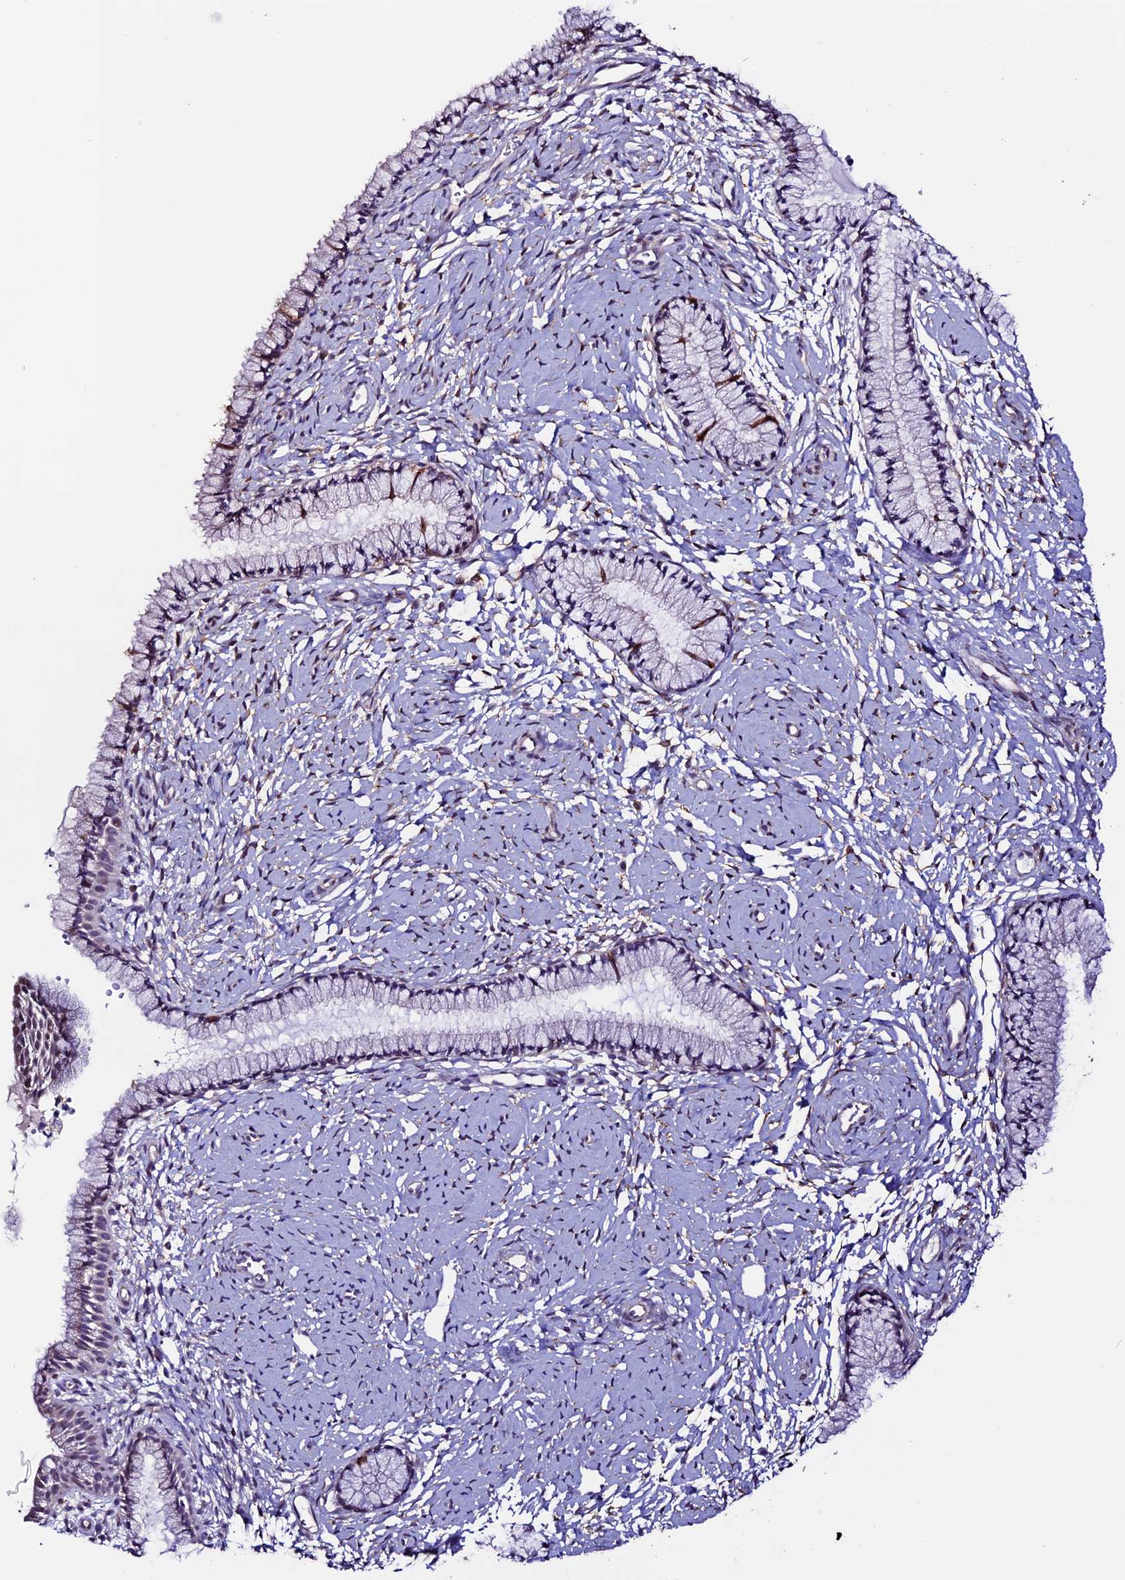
{"staining": {"intensity": "moderate", "quantity": "<25%", "location": "cytoplasmic/membranous"}, "tissue": "cervix", "cell_type": "Glandular cells", "image_type": "normal", "snomed": [{"axis": "morphology", "description": "Normal tissue, NOS"}, {"axis": "topography", "description": "Cervix"}], "caption": "IHC staining of normal cervix, which demonstrates low levels of moderate cytoplasmic/membranous expression in approximately <25% of glandular cells indicating moderate cytoplasmic/membranous protein positivity. The staining was performed using DAB (3,3'-diaminobenzidine) (brown) for protein detection and nuclei were counterstained in hematoxylin (blue).", "gene": "TMEM171", "patient": {"sex": "female", "age": 33}}